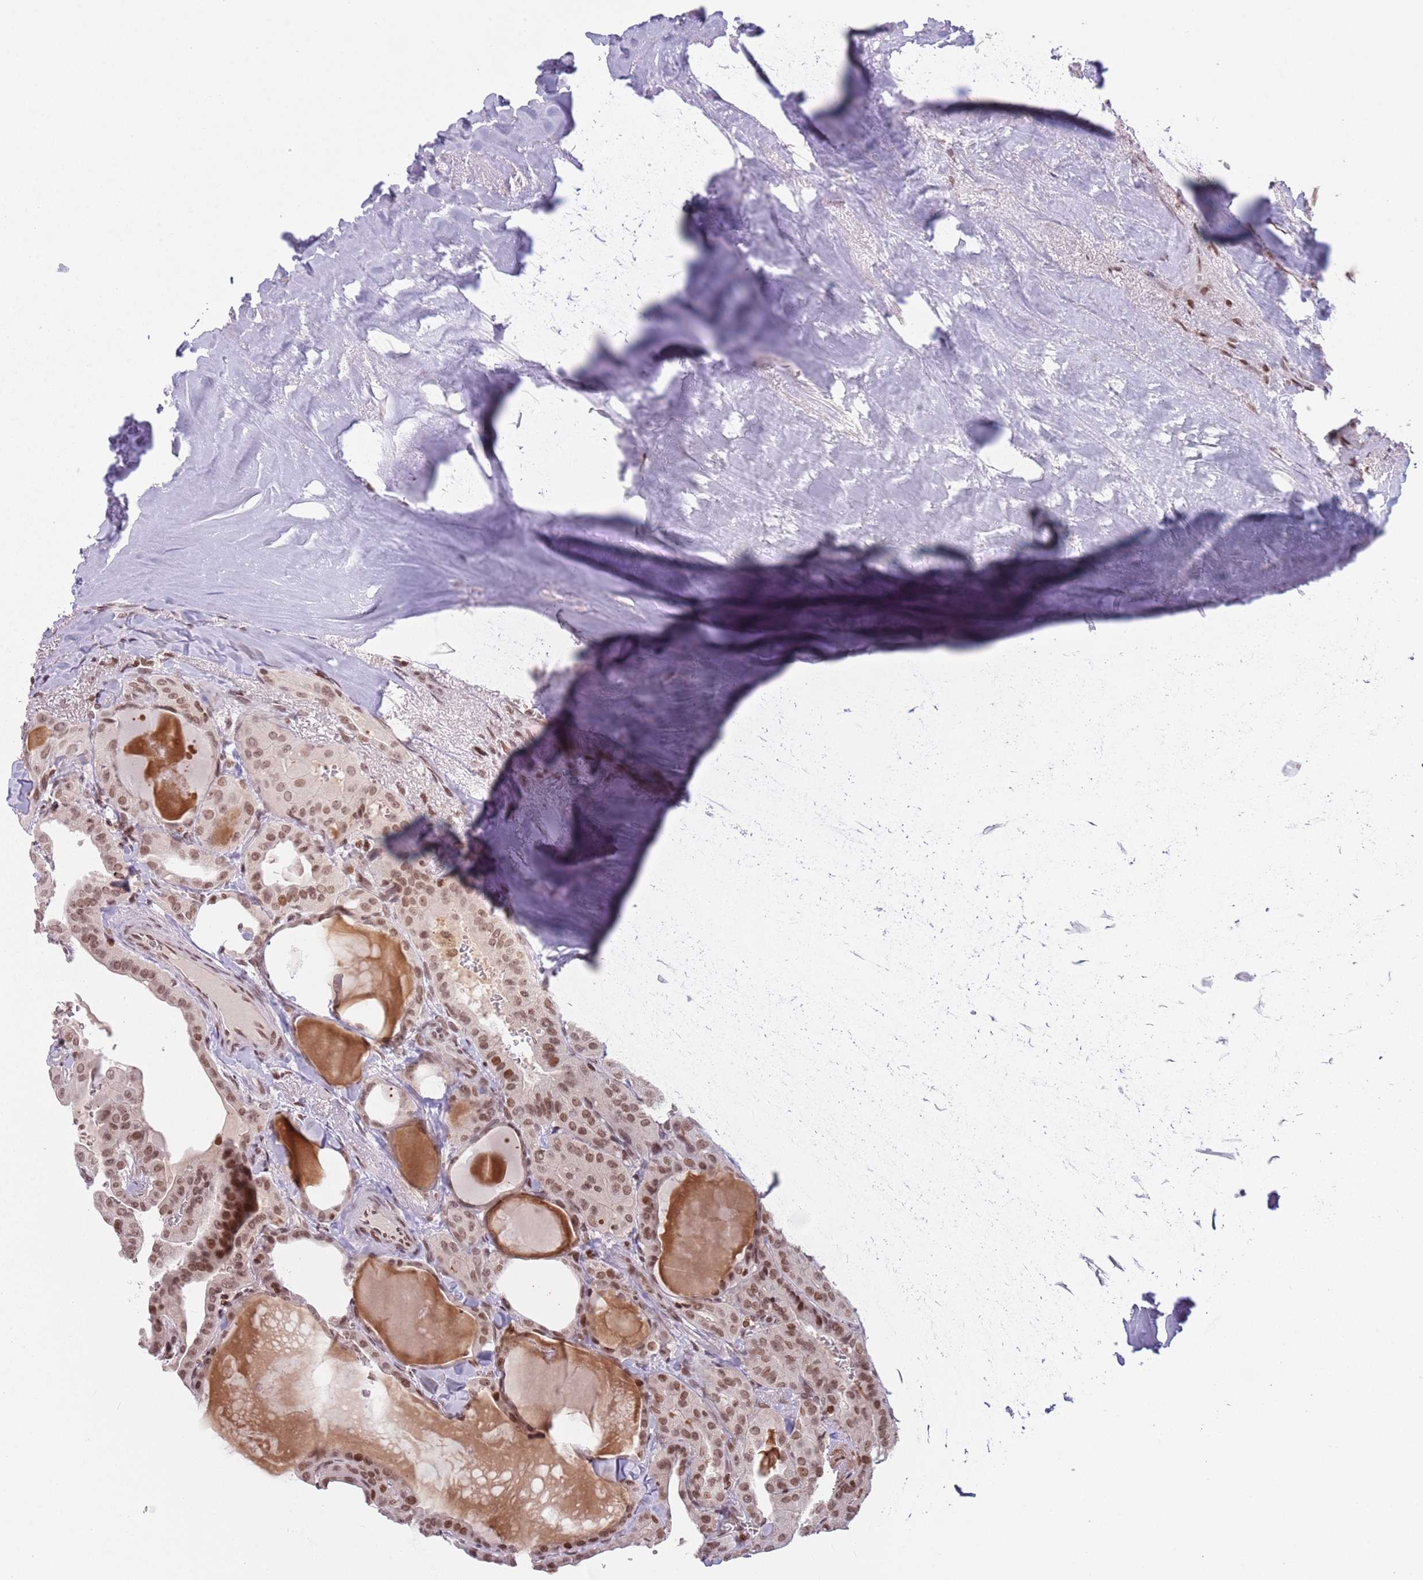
{"staining": {"intensity": "moderate", "quantity": ">75%", "location": "nuclear"}, "tissue": "thyroid cancer", "cell_type": "Tumor cells", "image_type": "cancer", "snomed": [{"axis": "morphology", "description": "Papillary adenocarcinoma, NOS"}, {"axis": "topography", "description": "Thyroid gland"}], "caption": "Papillary adenocarcinoma (thyroid) was stained to show a protein in brown. There is medium levels of moderate nuclear staining in about >75% of tumor cells.", "gene": "SH3RF3", "patient": {"sex": "male", "age": 52}}